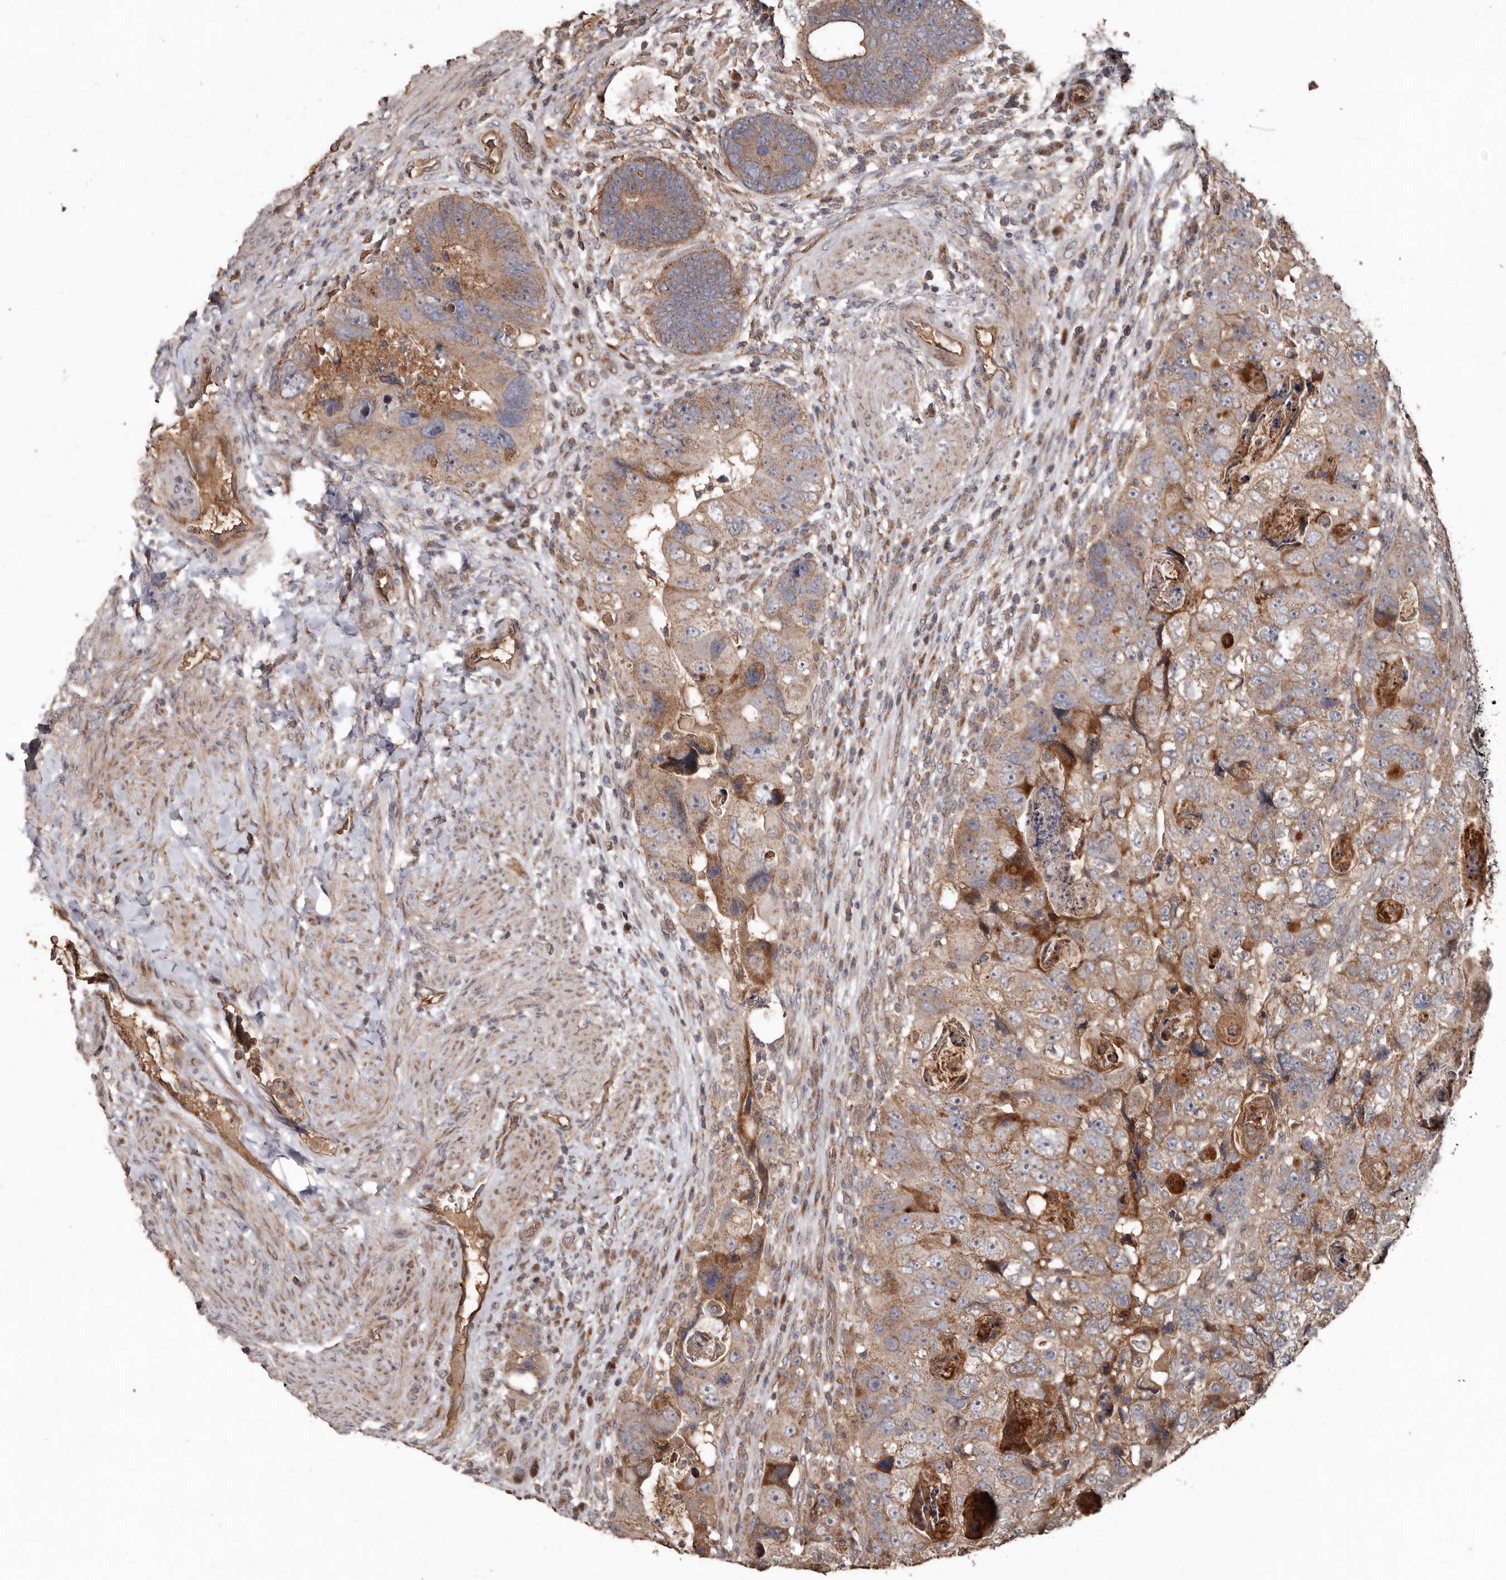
{"staining": {"intensity": "moderate", "quantity": "25%-75%", "location": "cytoplasmic/membranous"}, "tissue": "colorectal cancer", "cell_type": "Tumor cells", "image_type": "cancer", "snomed": [{"axis": "morphology", "description": "Adenocarcinoma, NOS"}, {"axis": "topography", "description": "Rectum"}], "caption": "The immunohistochemical stain shows moderate cytoplasmic/membranous positivity in tumor cells of colorectal adenocarcinoma tissue.", "gene": "RANBP17", "patient": {"sex": "male", "age": 59}}